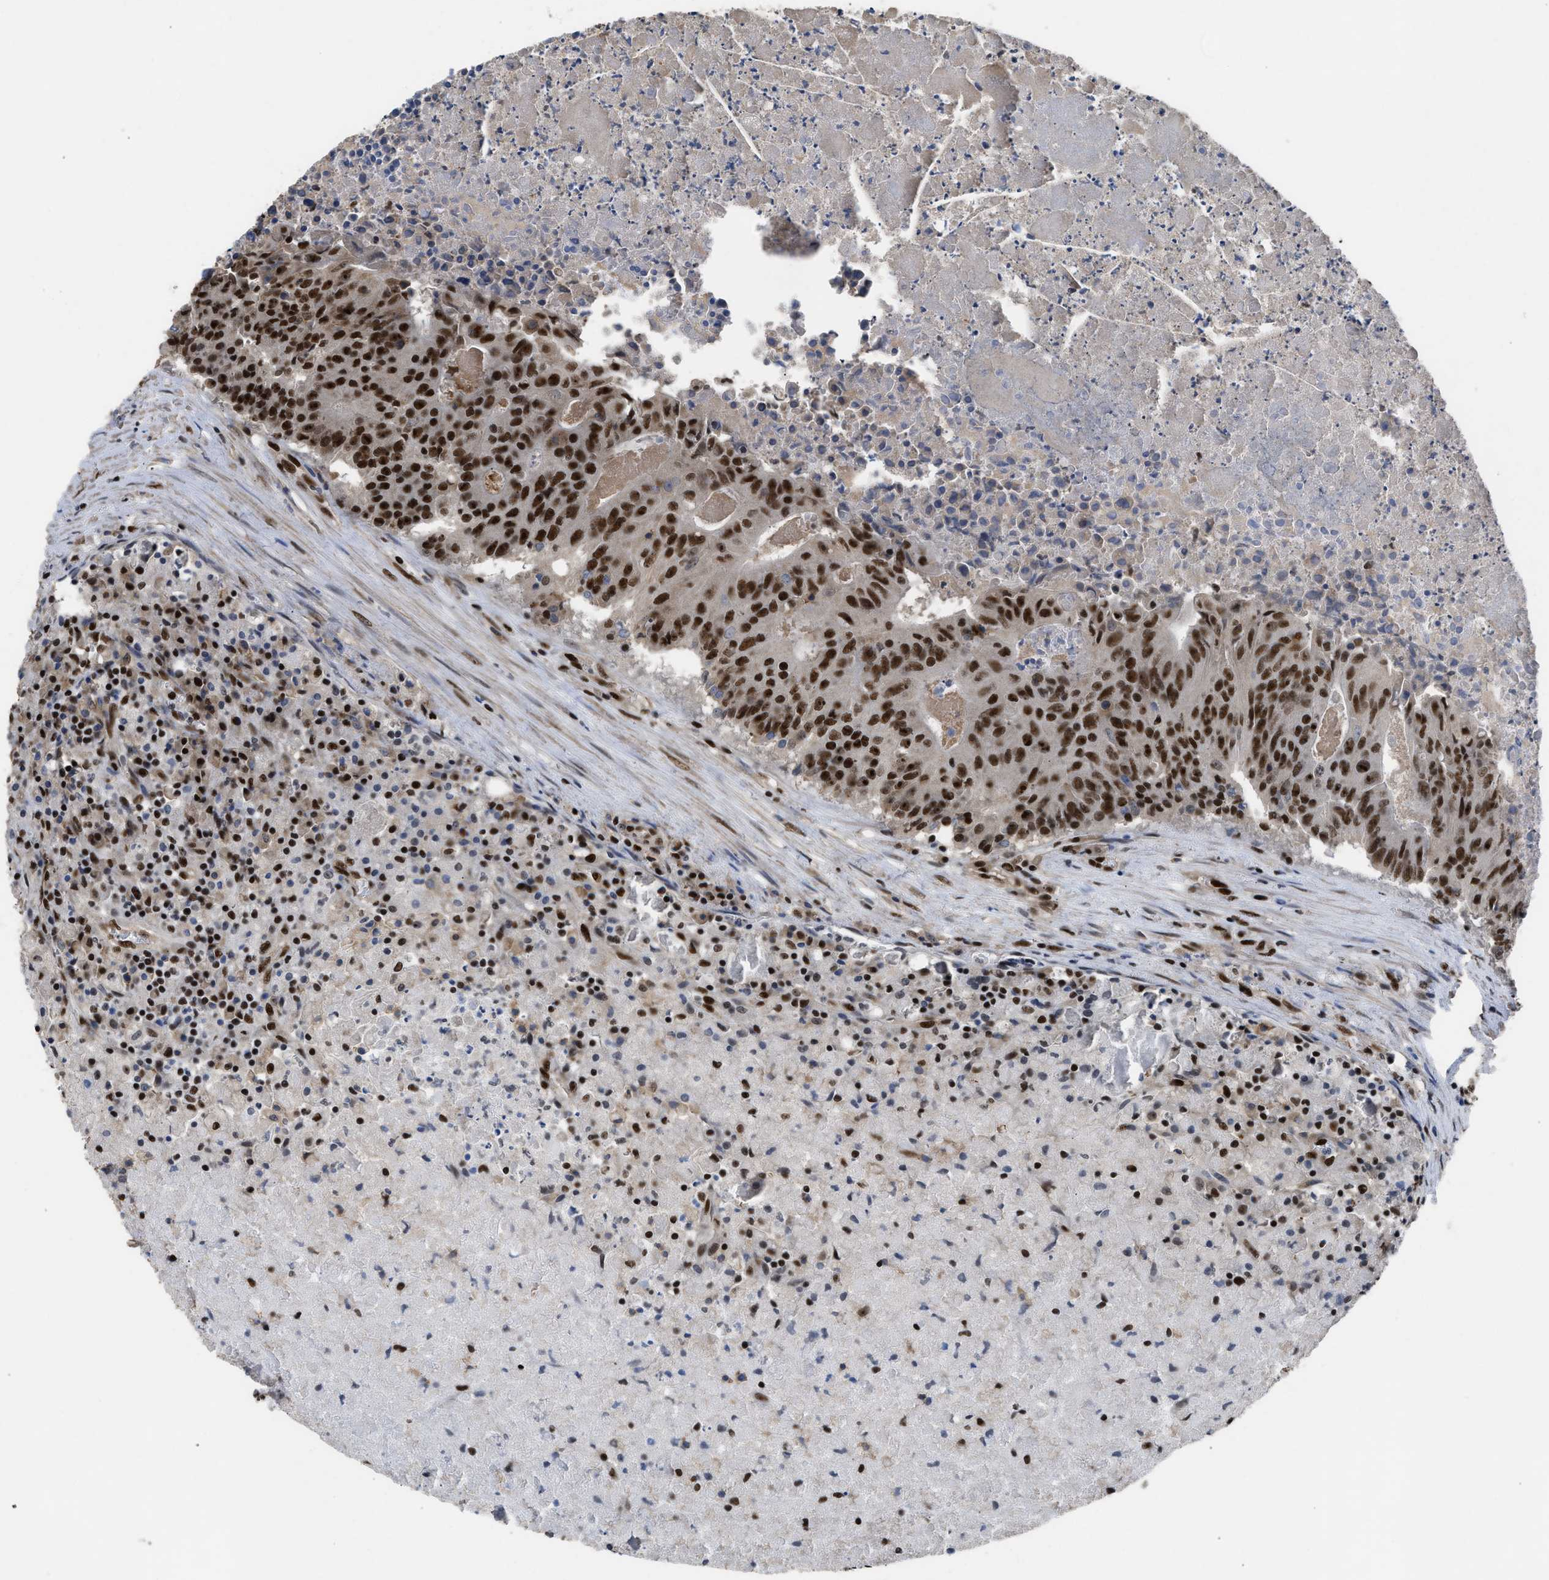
{"staining": {"intensity": "strong", "quantity": ">75%", "location": "nuclear"}, "tissue": "colorectal cancer", "cell_type": "Tumor cells", "image_type": "cancer", "snomed": [{"axis": "morphology", "description": "Adenocarcinoma, NOS"}, {"axis": "topography", "description": "Colon"}], "caption": "Approximately >75% of tumor cells in human colorectal cancer (adenocarcinoma) reveal strong nuclear protein staining as visualized by brown immunohistochemical staining.", "gene": "SCAF4", "patient": {"sex": "male", "age": 87}}